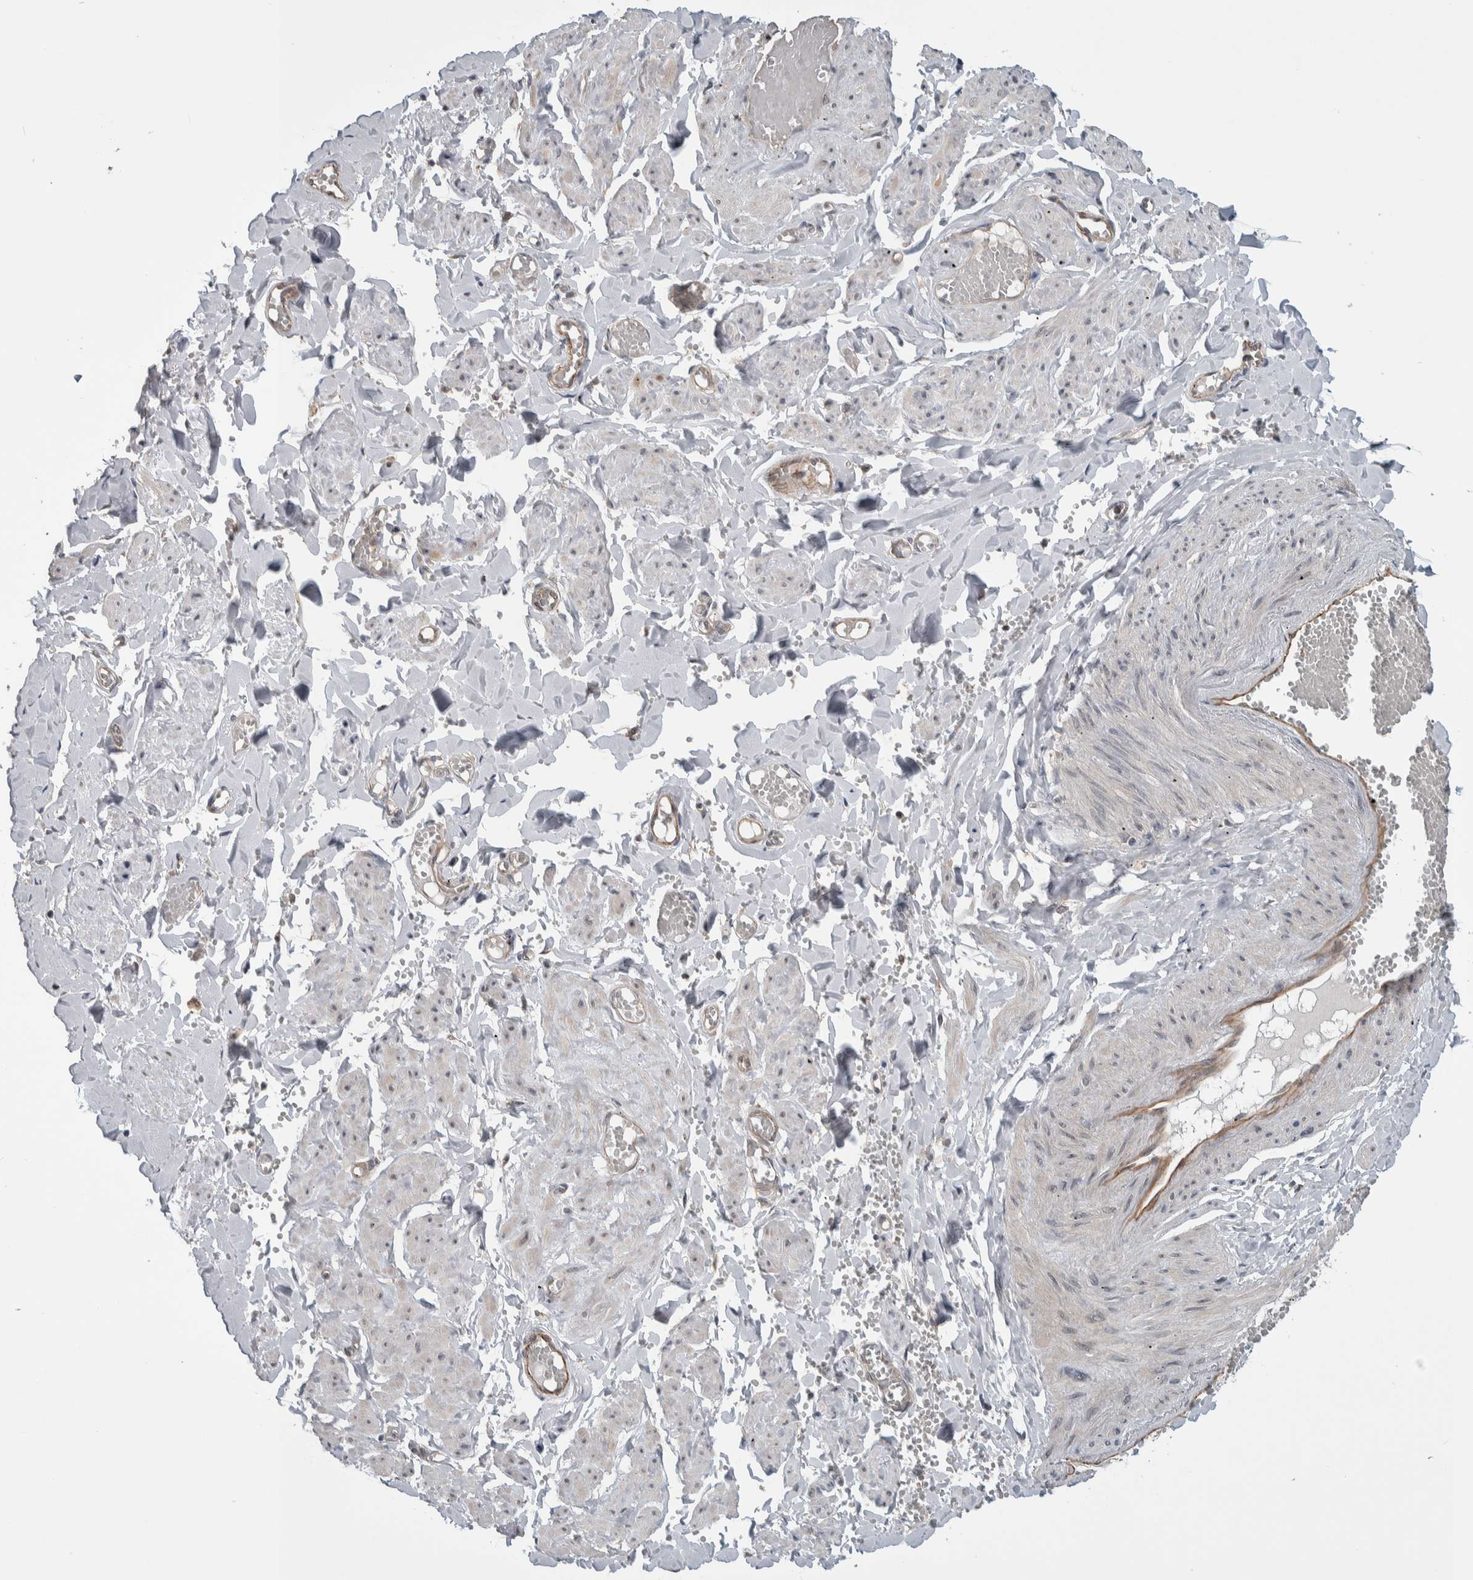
{"staining": {"intensity": "negative", "quantity": "none", "location": "none"}, "tissue": "adipose tissue", "cell_type": "Adipocytes", "image_type": "normal", "snomed": [{"axis": "morphology", "description": "Normal tissue, NOS"}, {"axis": "topography", "description": "Vascular tissue"}, {"axis": "topography", "description": "Fallopian tube"}, {"axis": "topography", "description": "Ovary"}], "caption": "Protein analysis of normal adipose tissue shows no significant expression in adipocytes.", "gene": "PRDM4", "patient": {"sex": "female", "age": 67}}